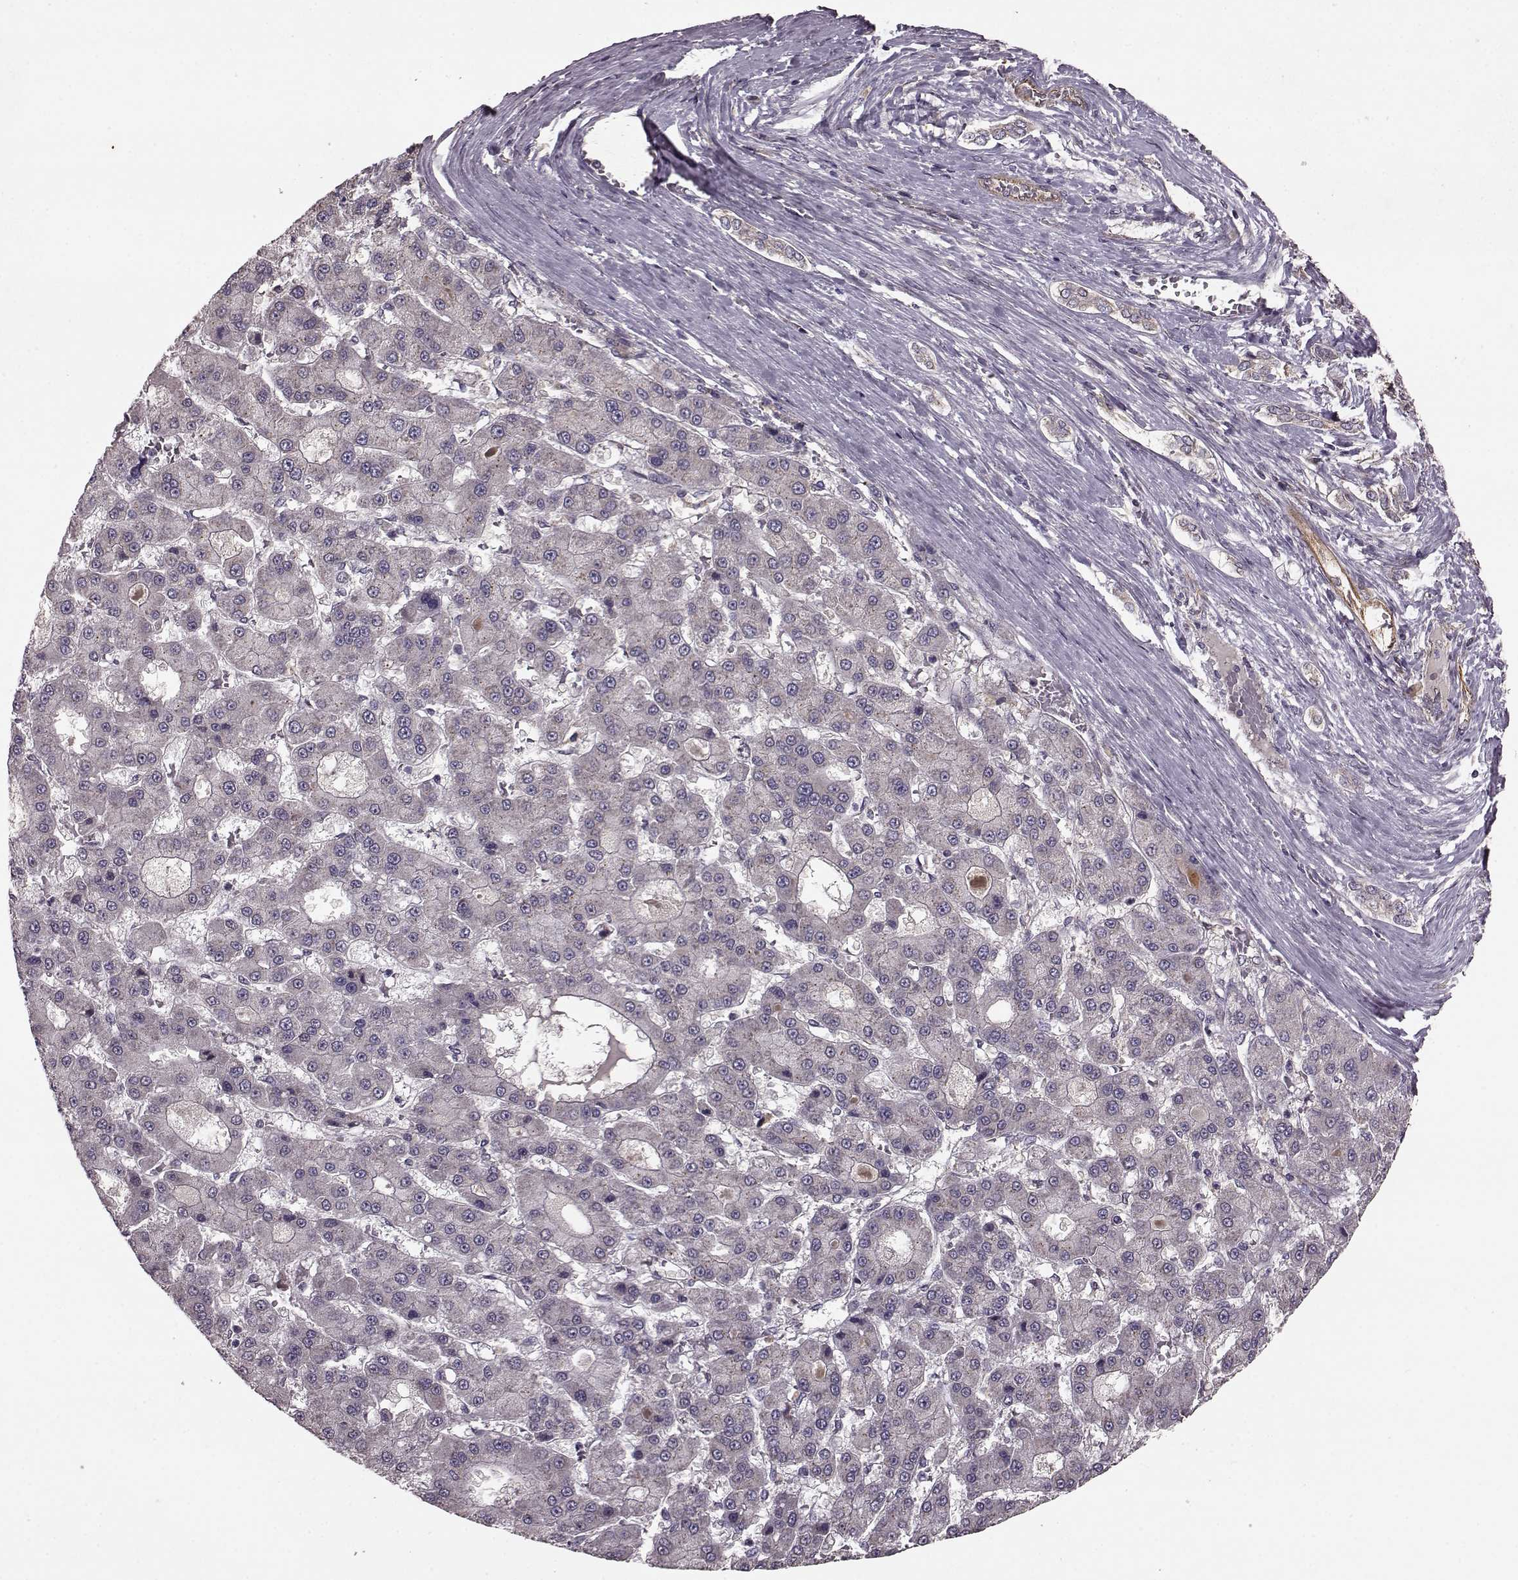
{"staining": {"intensity": "negative", "quantity": "none", "location": "none"}, "tissue": "liver cancer", "cell_type": "Tumor cells", "image_type": "cancer", "snomed": [{"axis": "morphology", "description": "Carcinoma, Hepatocellular, NOS"}, {"axis": "topography", "description": "Liver"}], "caption": "High magnification brightfield microscopy of hepatocellular carcinoma (liver) stained with DAB (brown) and counterstained with hematoxylin (blue): tumor cells show no significant expression.", "gene": "NTF3", "patient": {"sex": "male", "age": 70}}